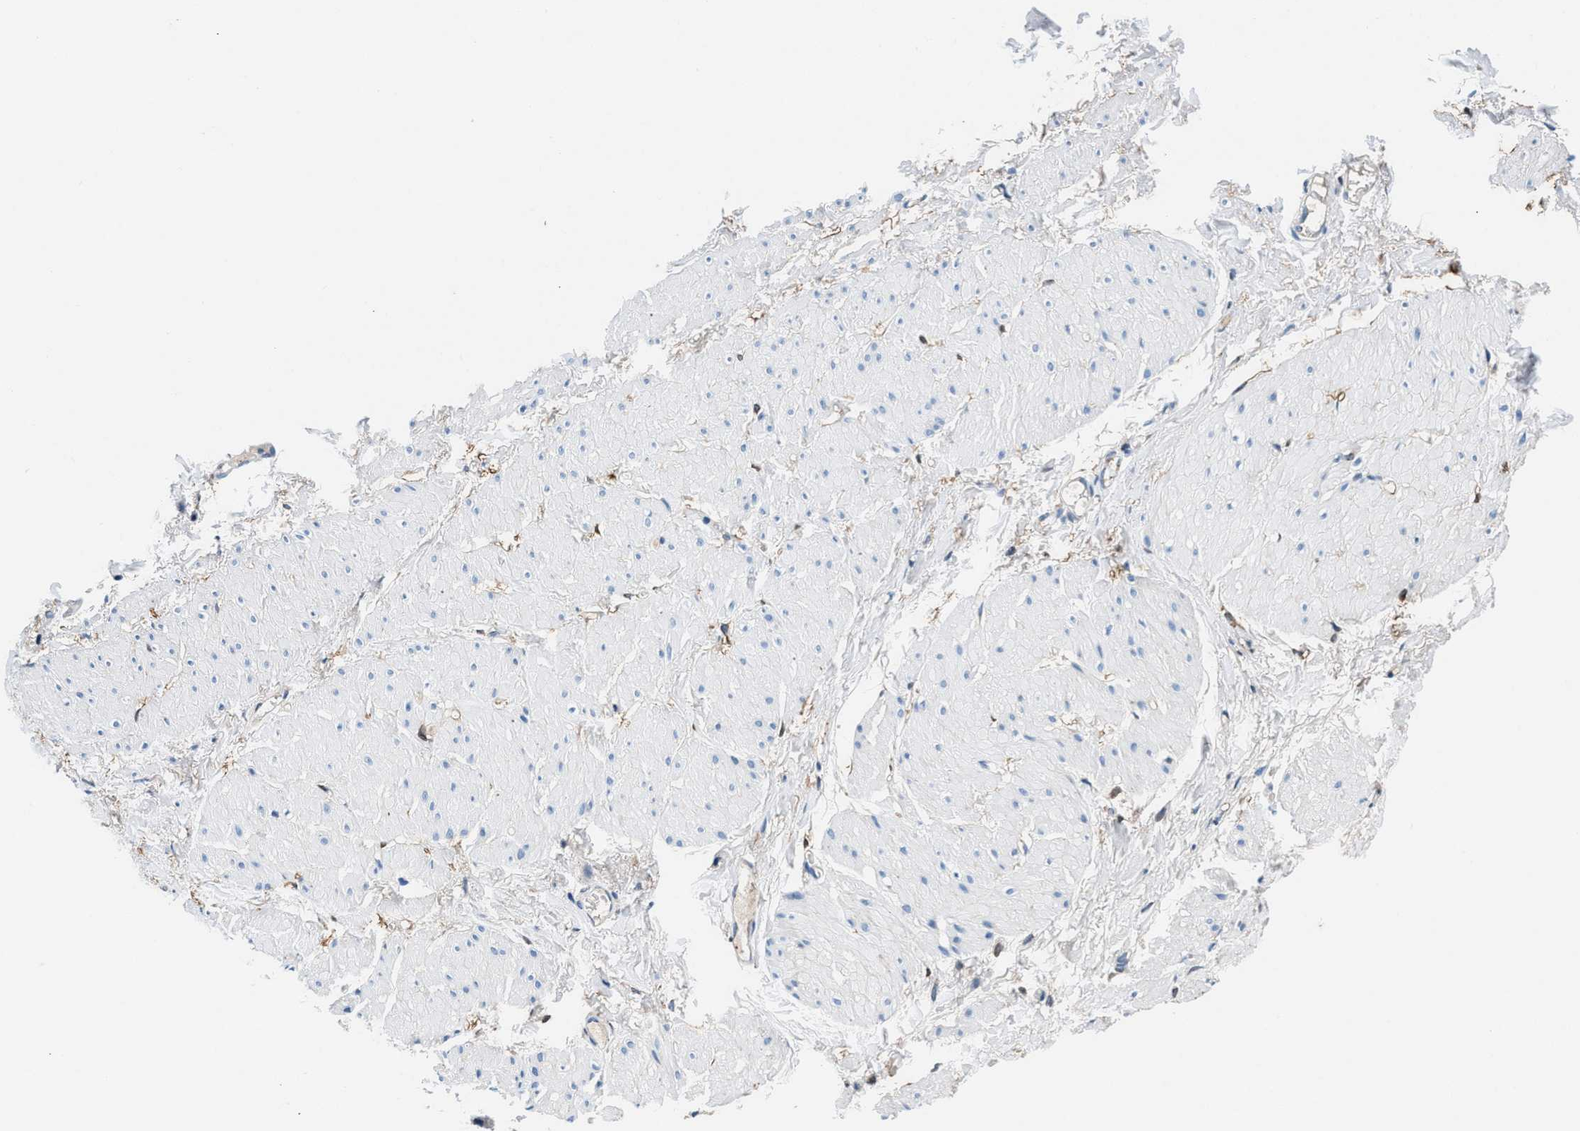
{"staining": {"intensity": "weak", "quantity": "<25%", "location": "cytoplasmic/membranous"}, "tissue": "smooth muscle", "cell_type": "Smooth muscle cells", "image_type": "normal", "snomed": [{"axis": "morphology", "description": "Normal tissue, NOS"}, {"axis": "topography", "description": "Smooth muscle"}], "caption": "A photomicrograph of smooth muscle stained for a protein displays no brown staining in smooth muscle cells. (Stains: DAB (3,3'-diaminobenzidine) immunohistochemistry with hematoxylin counter stain, Microscopy: brightfield microscopy at high magnification).", "gene": "SLFN11", "patient": {"sex": "male", "age": 16}}